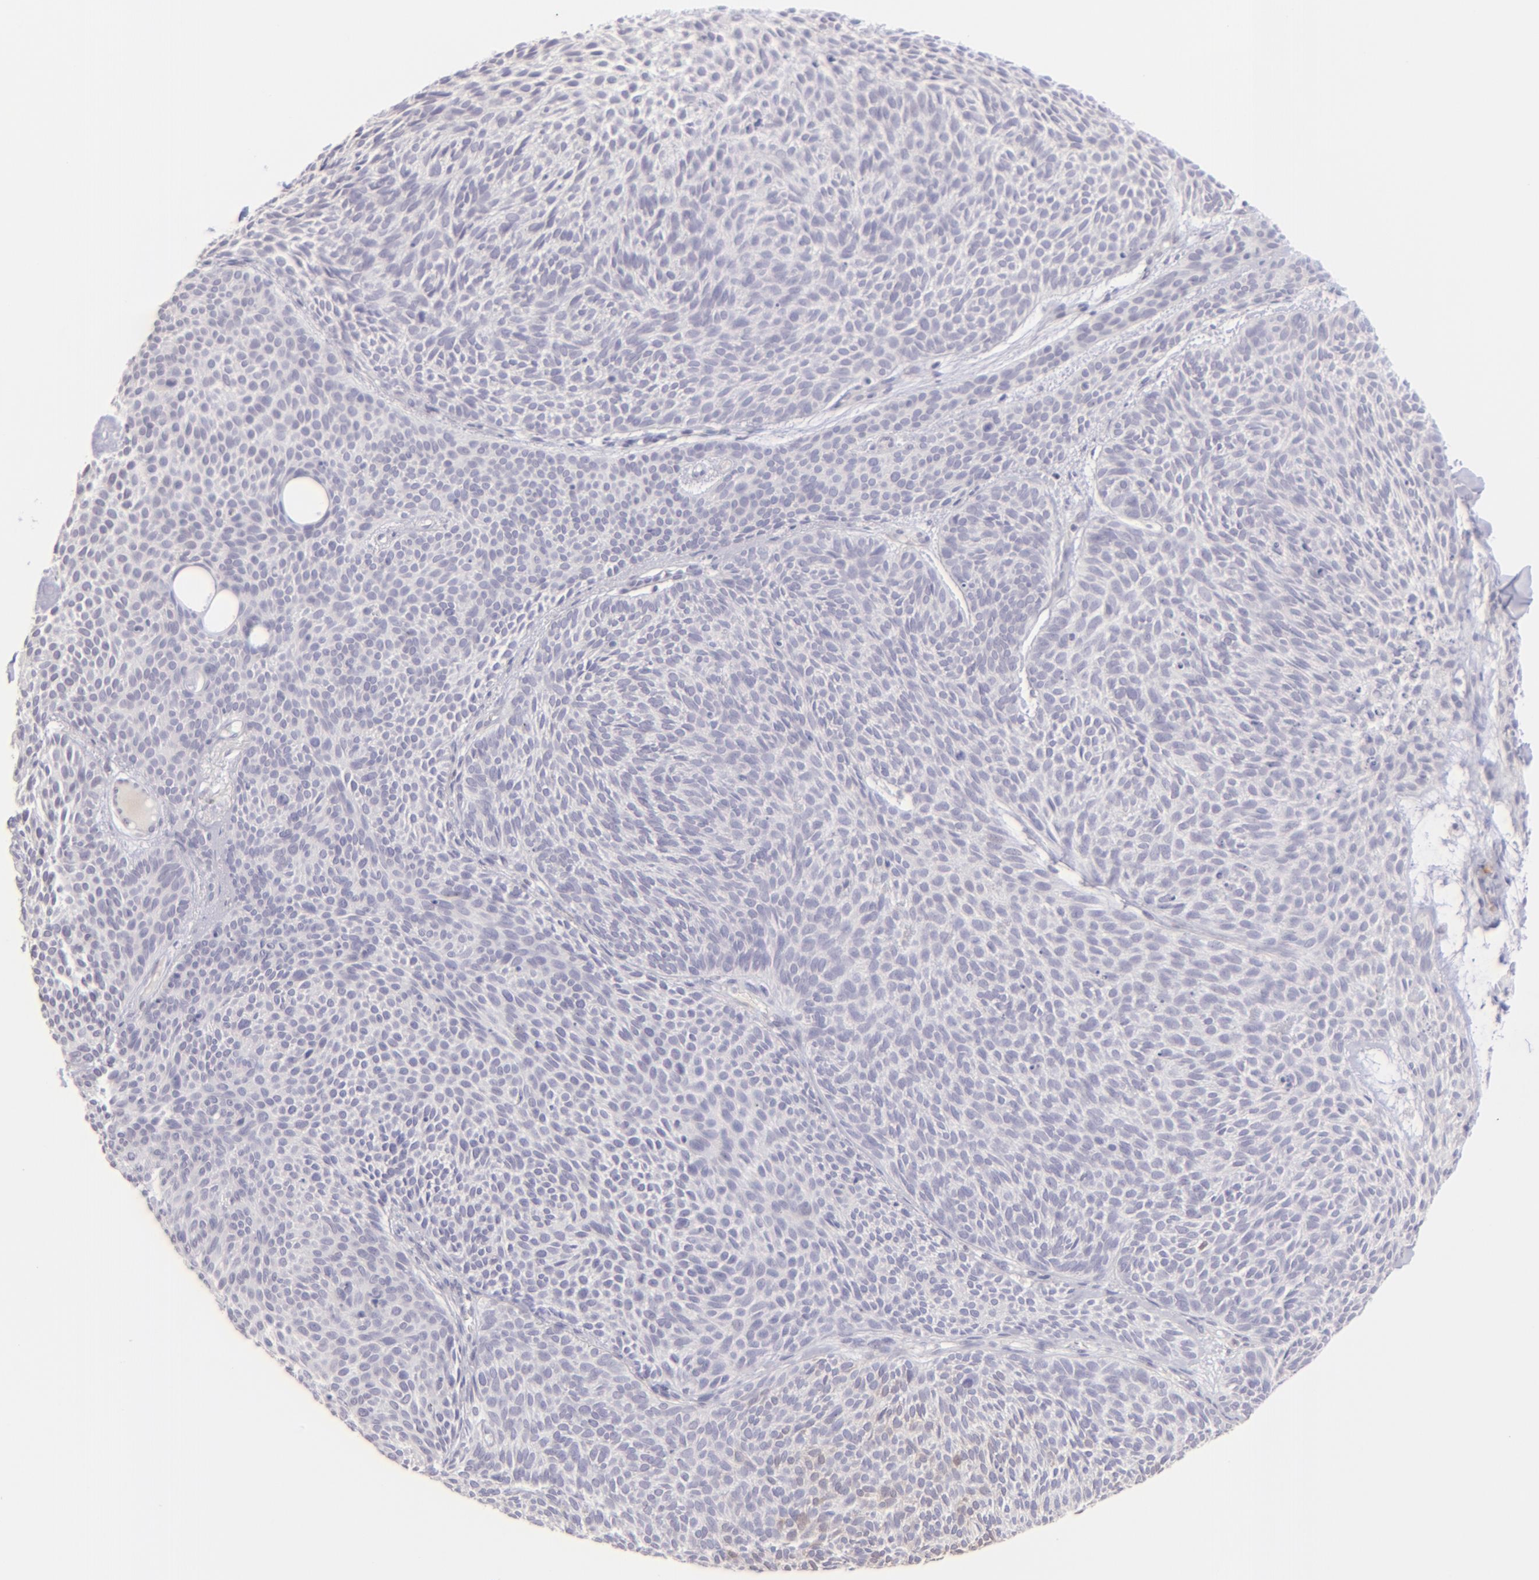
{"staining": {"intensity": "negative", "quantity": "none", "location": "none"}, "tissue": "skin cancer", "cell_type": "Tumor cells", "image_type": "cancer", "snomed": [{"axis": "morphology", "description": "Basal cell carcinoma"}, {"axis": "topography", "description": "Skin"}], "caption": "The immunohistochemistry histopathology image has no significant expression in tumor cells of skin cancer (basal cell carcinoma) tissue.", "gene": "MAGEA1", "patient": {"sex": "male", "age": 84}}